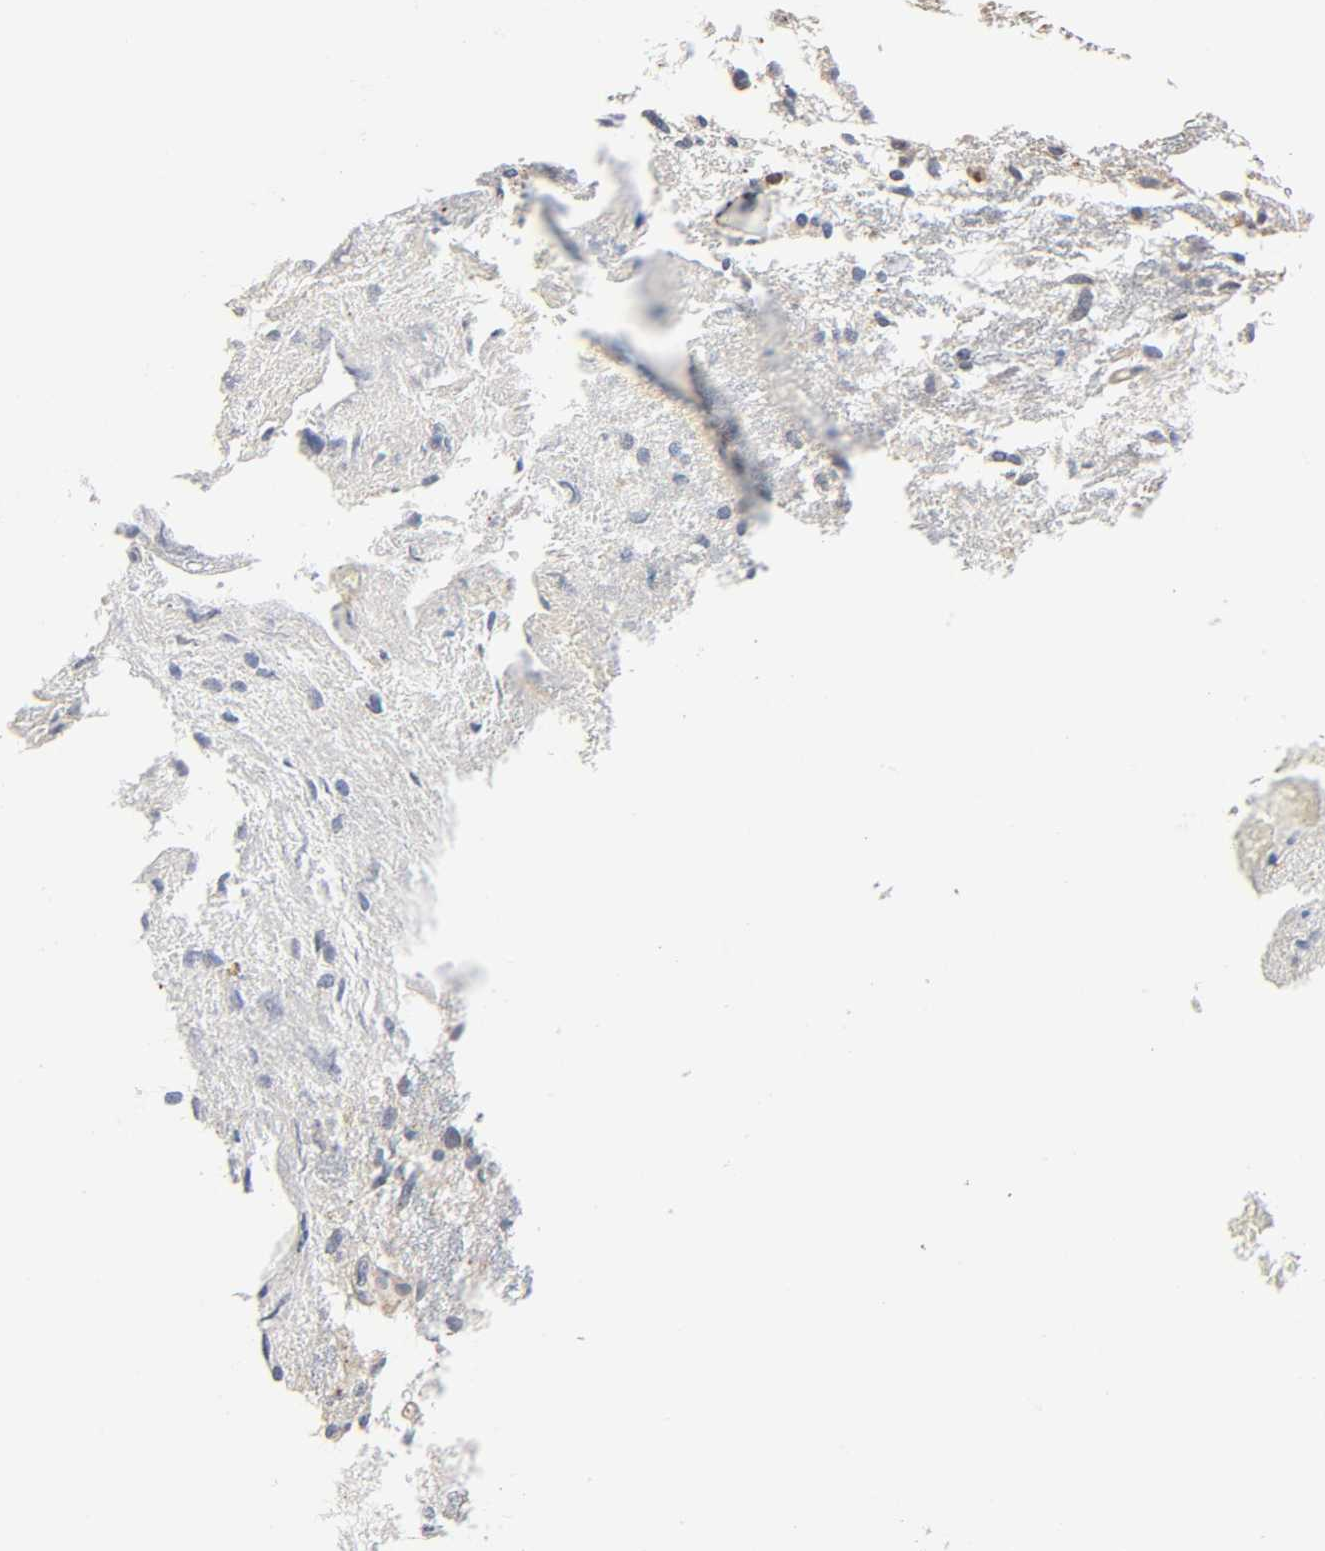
{"staining": {"intensity": "negative", "quantity": "none", "location": "none"}, "tissue": "glioma", "cell_type": "Tumor cells", "image_type": "cancer", "snomed": [{"axis": "morphology", "description": "Glioma, malignant, High grade"}, {"axis": "topography", "description": "Brain"}], "caption": "Immunohistochemical staining of glioma exhibits no significant staining in tumor cells.", "gene": "CASP9", "patient": {"sex": "female", "age": 59}}